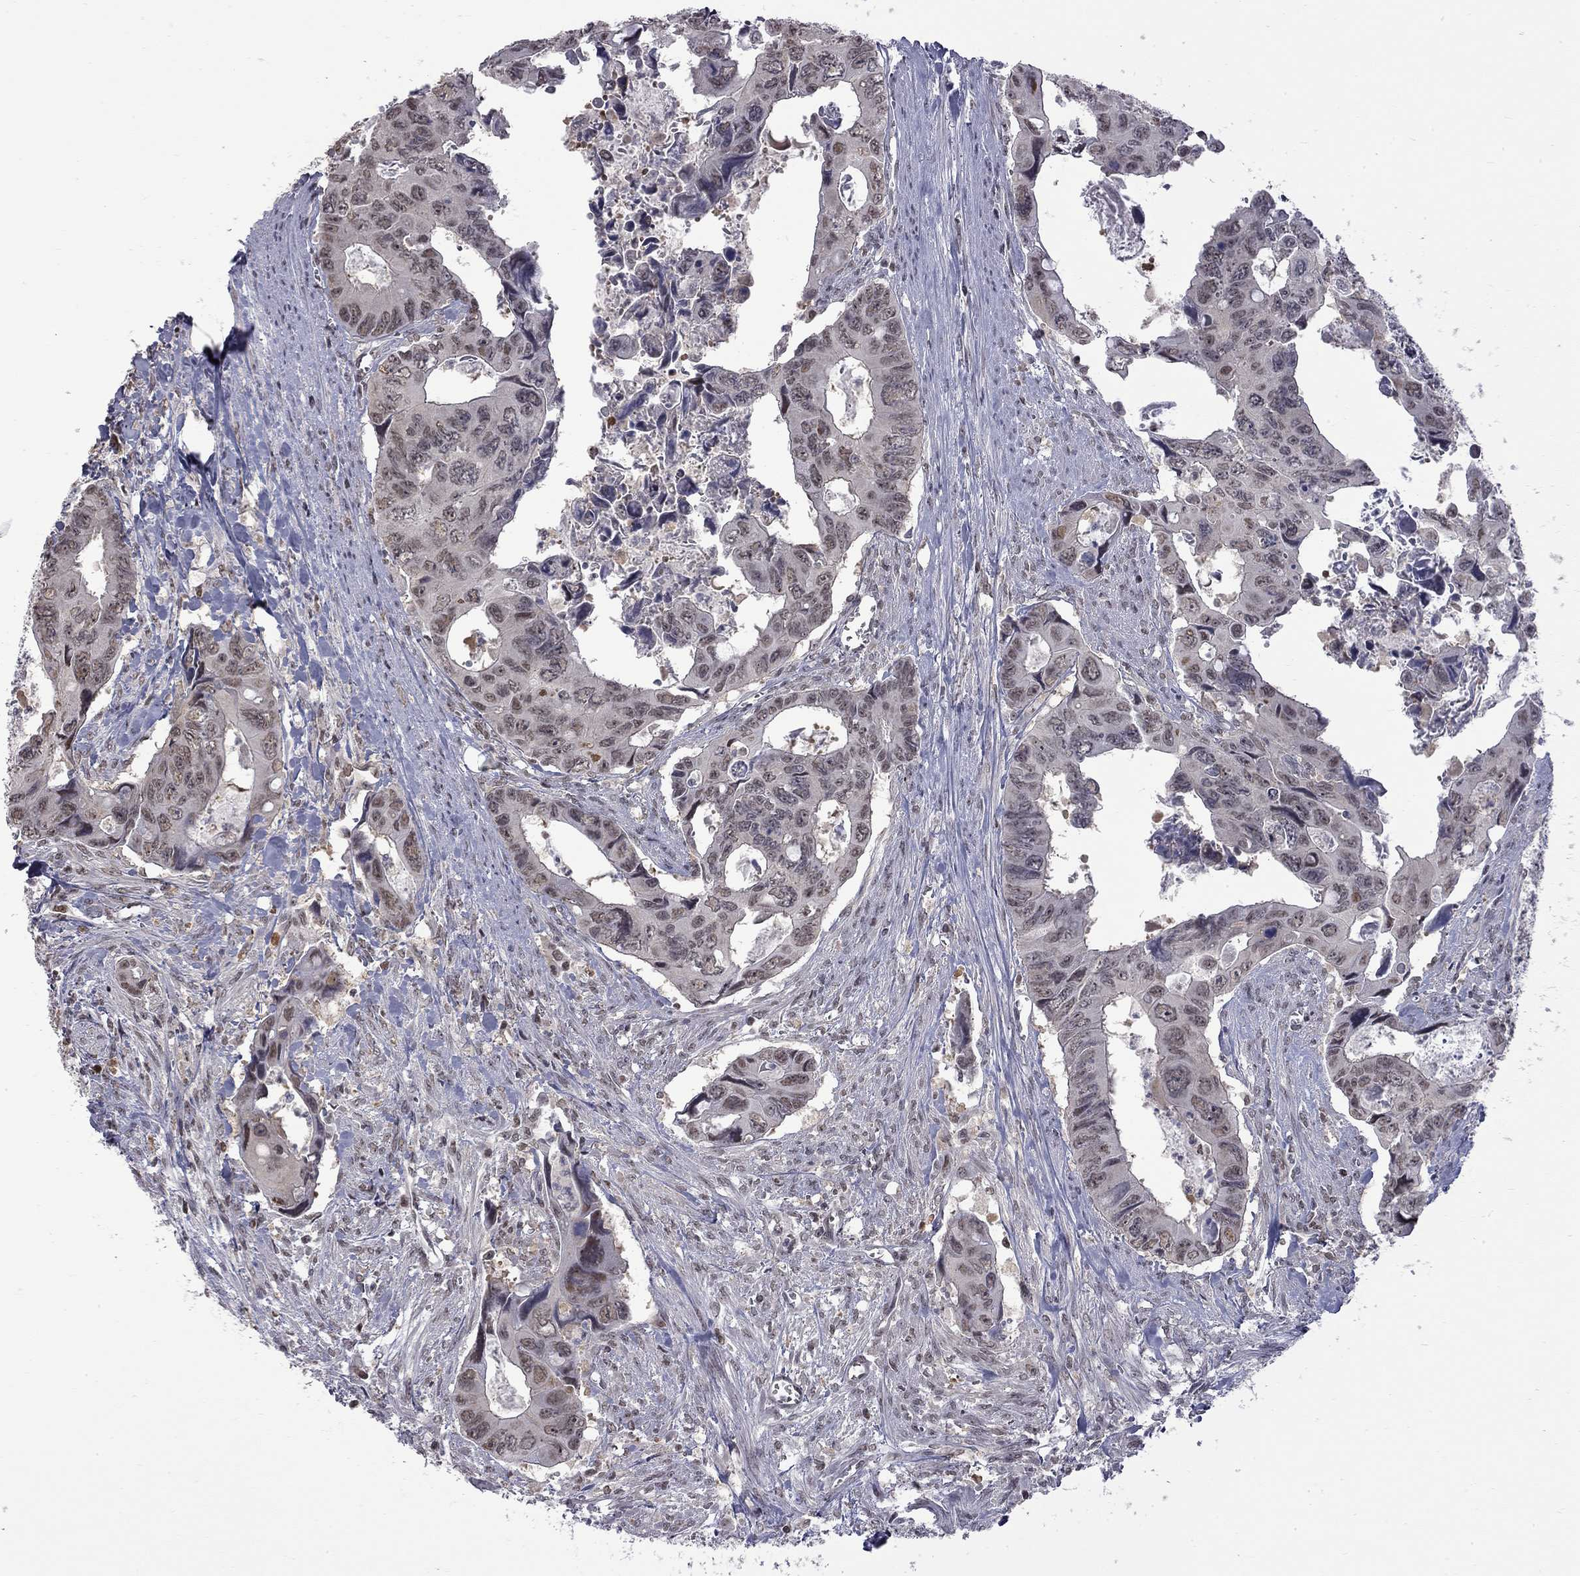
{"staining": {"intensity": "negative", "quantity": "none", "location": "none"}, "tissue": "colorectal cancer", "cell_type": "Tumor cells", "image_type": "cancer", "snomed": [{"axis": "morphology", "description": "Adenocarcinoma, NOS"}, {"axis": "topography", "description": "Rectum"}], "caption": "Immunohistochemistry (IHC) image of neoplastic tissue: human colorectal cancer (adenocarcinoma) stained with DAB (3,3'-diaminobenzidine) shows no significant protein expression in tumor cells. (Brightfield microscopy of DAB immunohistochemistry at high magnification).", "gene": "RFWD3", "patient": {"sex": "male", "age": 62}}